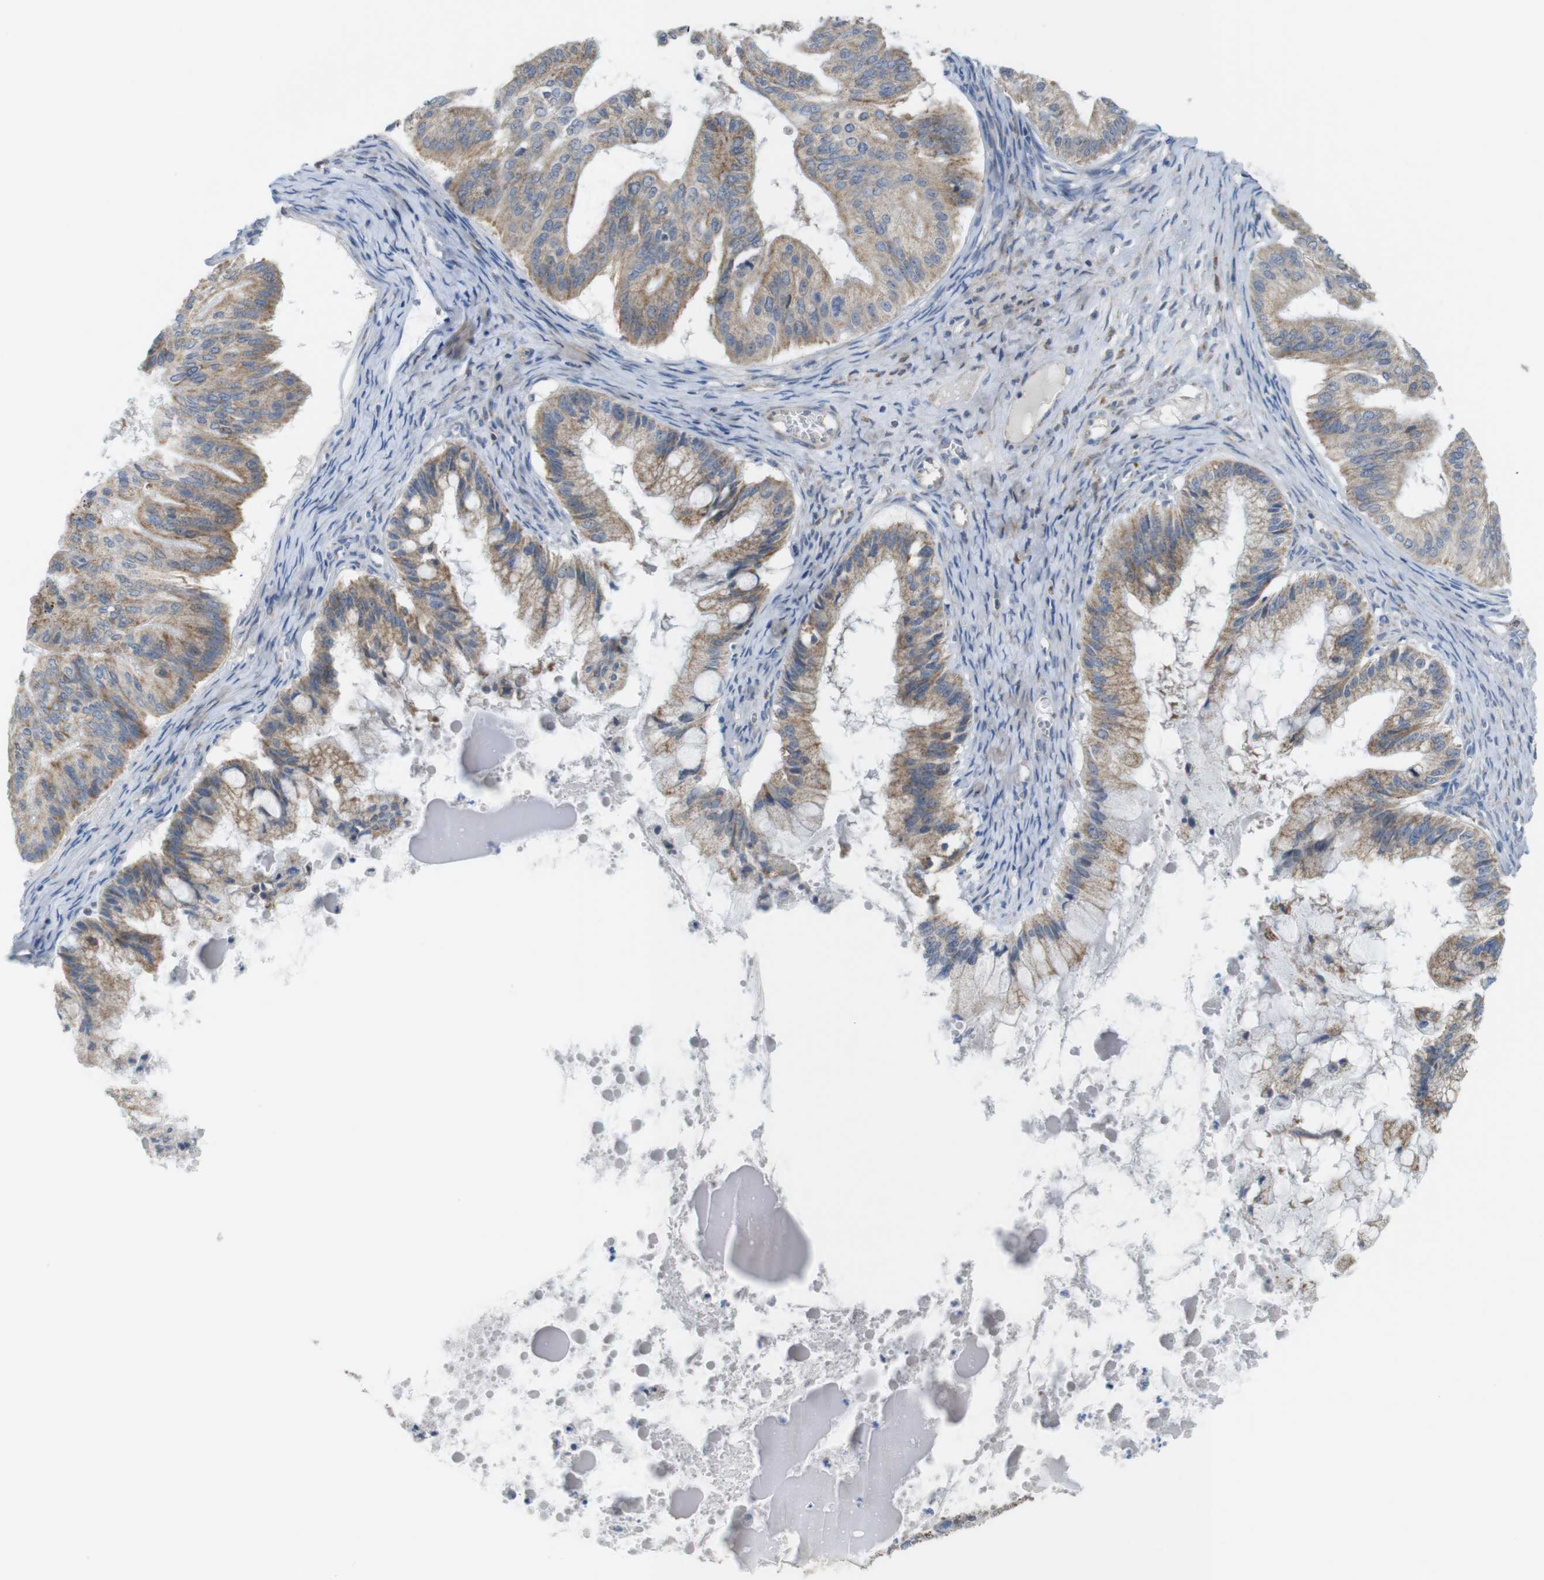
{"staining": {"intensity": "moderate", "quantity": ">75%", "location": "cytoplasmic/membranous"}, "tissue": "ovarian cancer", "cell_type": "Tumor cells", "image_type": "cancer", "snomed": [{"axis": "morphology", "description": "Cystadenocarcinoma, mucinous, NOS"}, {"axis": "topography", "description": "Ovary"}], "caption": "Immunohistochemical staining of ovarian mucinous cystadenocarcinoma displays medium levels of moderate cytoplasmic/membranous protein expression in approximately >75% of tumor cells. Using DAB (3,3'-diaminobenzidine) (brown) and hematoxylin (blue) stains, captured at high magnification using brightfield microscopy.", "gene": "MARCHF1", "patient": {"sex": "female", "age": 57}}